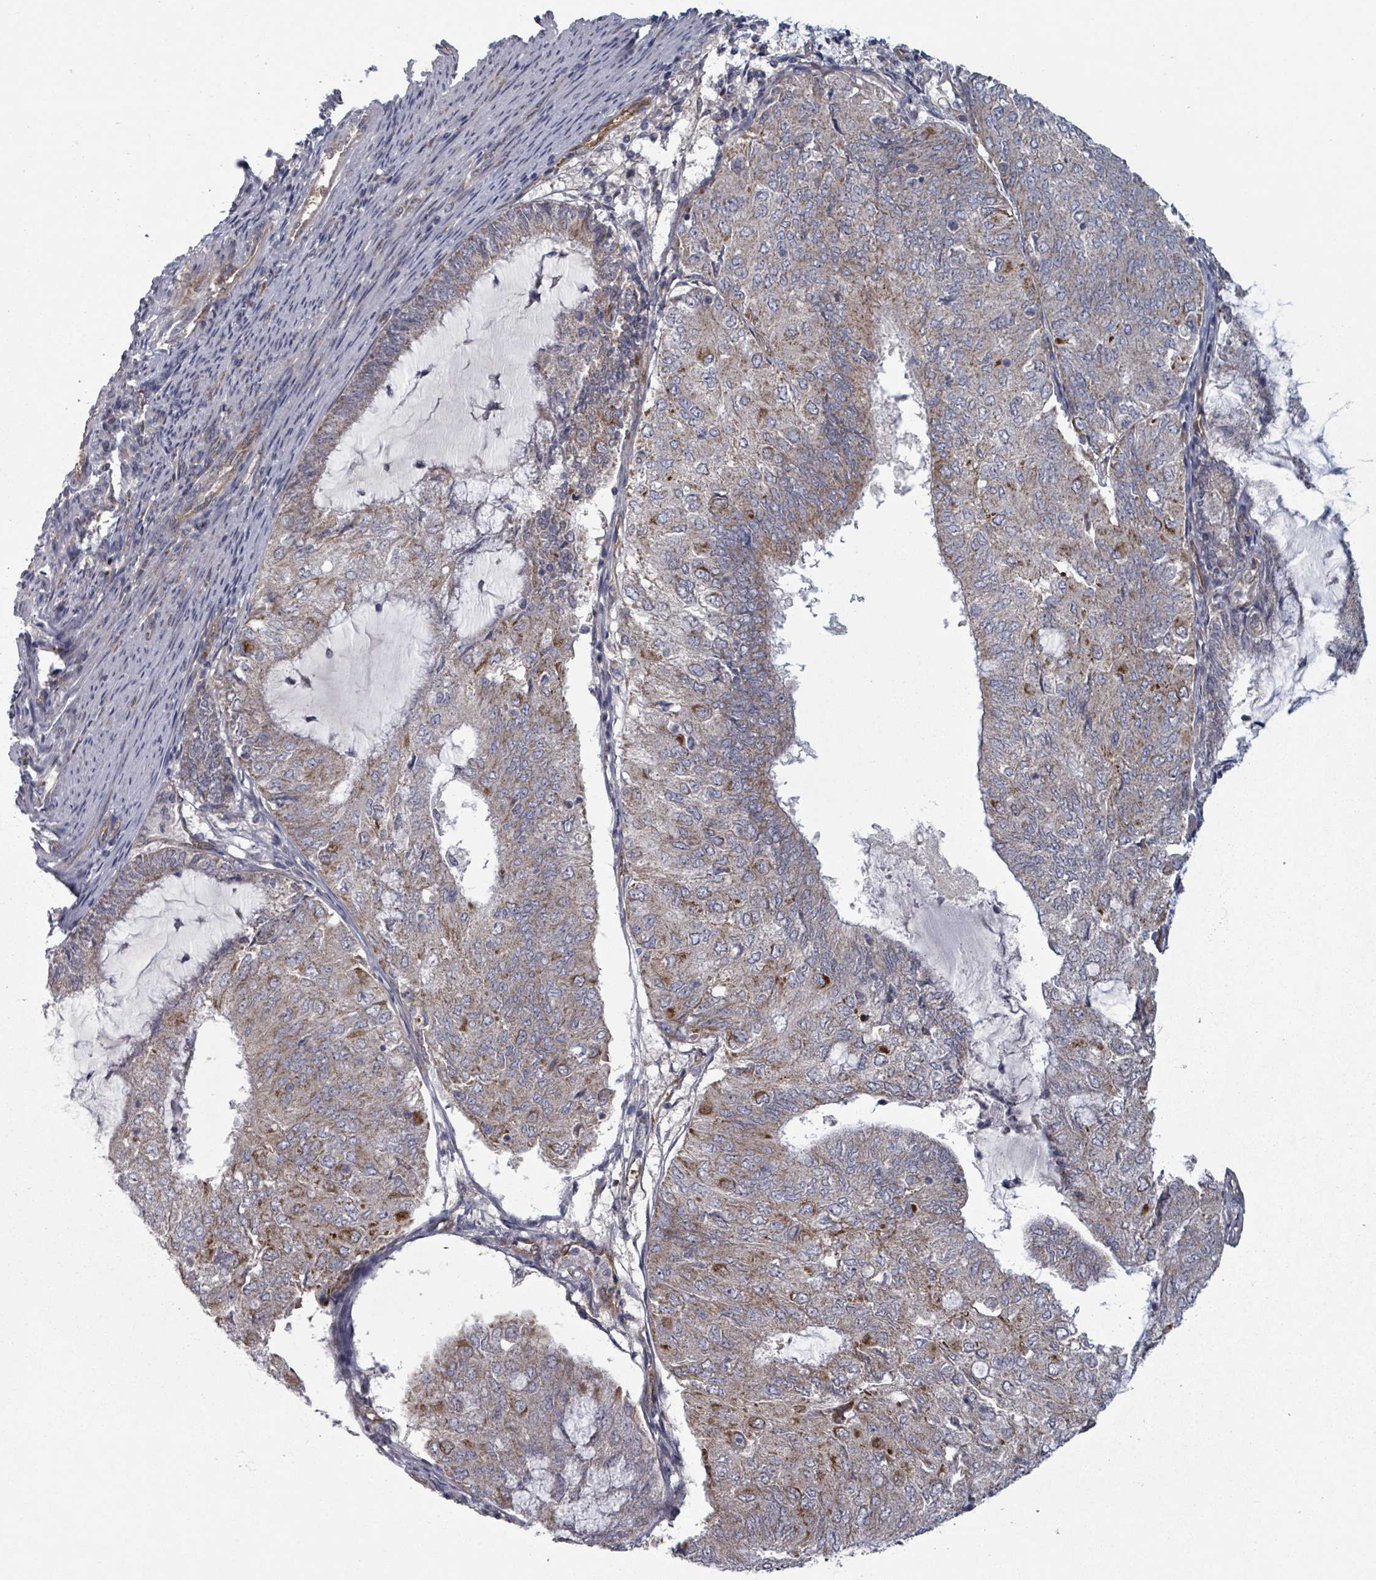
{"staining": {"intensity": "moderate", "quantity": ">75%", "location": "cytoplasmic/membranous"}, "tissue": "endometrial cancer", "cell_type": "Tumor cells", "image_type": "cancer", "snomed": [{"axis": "morphology", "description": "Adenocarcinoma, NOS"}, {"axis": "topography", "description": "Endometrium"}], "caption": "Brown immunohistochemical staining in human endometrial cancer (adenocarcinoma) reveals moderate cytoplasmic/membranous positivity in about >75% of tumor cells. The protein of interest is shown in brown color, while the nuclei are stained blue.", "gene": "FKBP1A", "patient": {"sex": "female", "age": 81}}